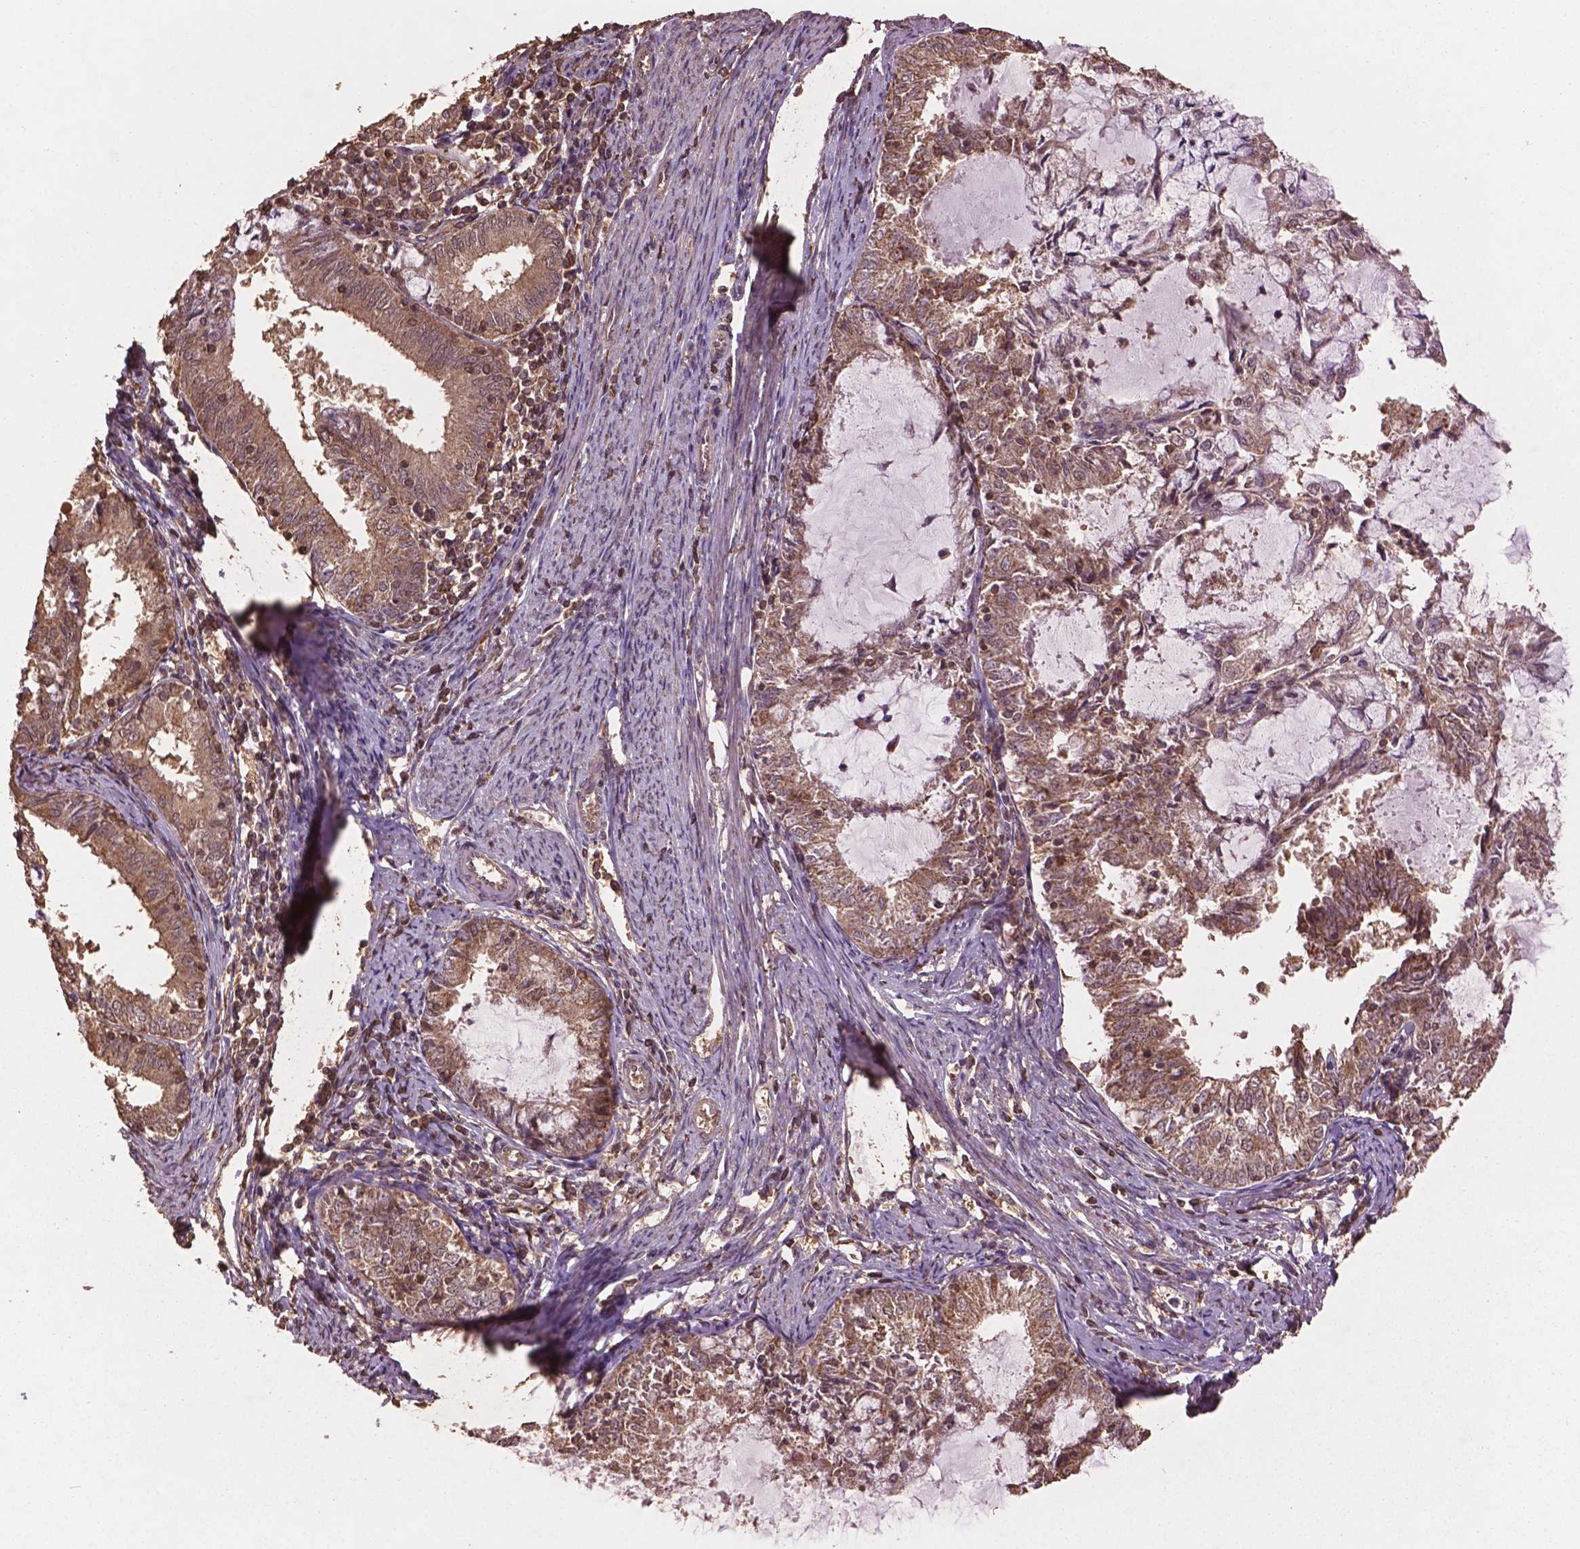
{"staining": {"intensity": "weak", "quantity": ">75%", "location": "cytoplasmic/membranous"}, "tissue": "endometrial cancer", "cell_type": "Tumor cells", "image_type": "cancer", "snomed": [{"axis": "morphology", "description": "Adenocarcinoma, NOS"}, {"axis": "topography", "description": "Endometrium"}], "caption": "IHC histopathology image of neoplastic tissue: endometrial adenocarcinoma stained using immunohistochemistry displays low levels of weak protein expression localized specifically in the cytoplasmic/membranous of tumor cells, appearing as a cytoplasmic/membranous brown color.", "gene": "BABAM1", "patient": {"sex": "female", "age": 57}}